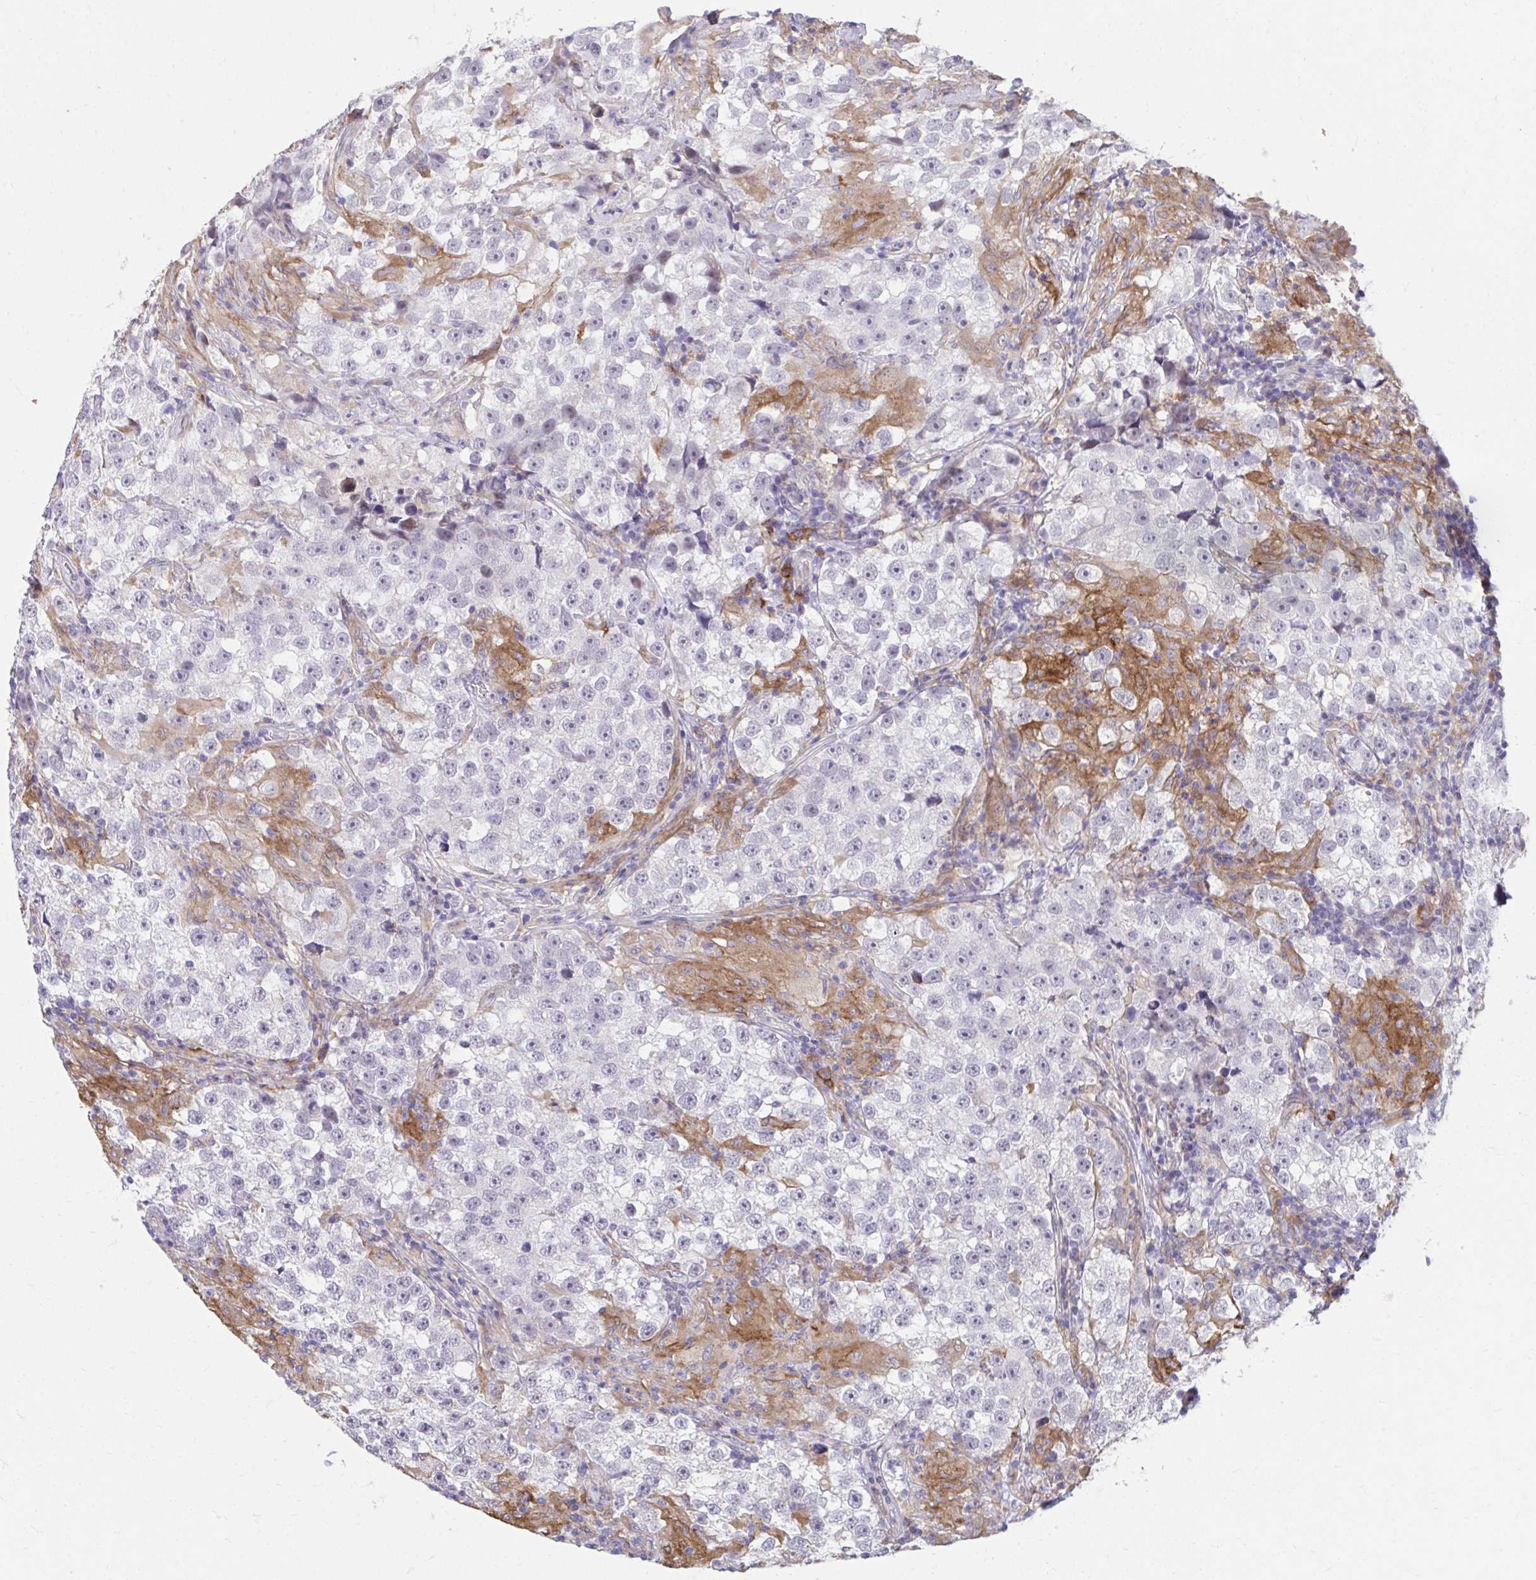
{"staining": {"intensity": "negative", "quantity": "none", "location": "none"}, "tissue": "testis cancer", "cell_type": "Tumor cells", "image_type": "cancer", "snomed": [{"axis": "morphology", "description": "Seminoma, NOS"}, {"axis": "topography", "description": "Testis"}], "caption": "DAB immunohistochemical staining of human testis seminoma demonstrates no significant expression in tumor cells.", "gene": "SLAMF7", "patient": {"sex": "male", "age": 46}}